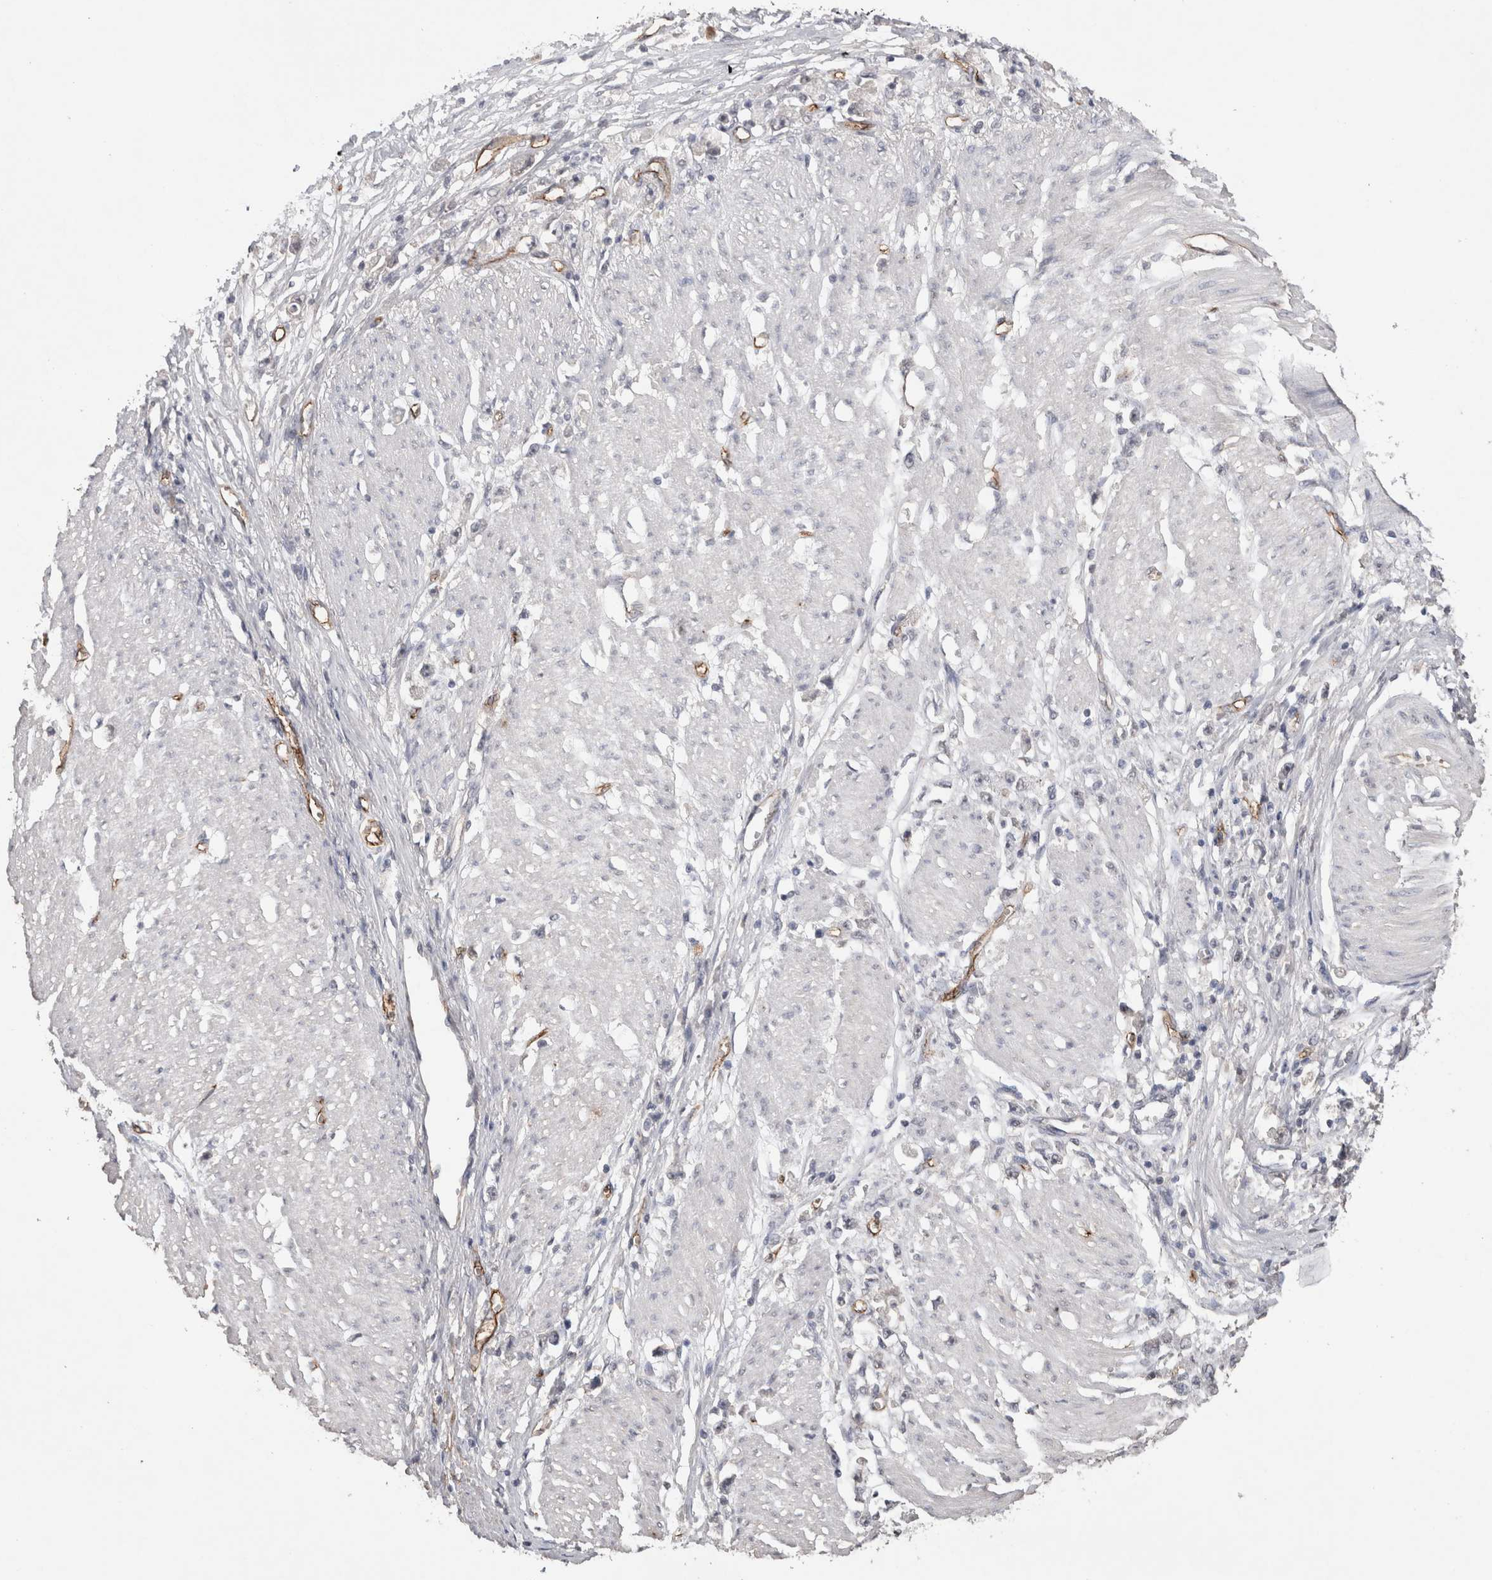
{"staining": {"intensity": "negative", "quantity": "none", "location": "none"}, "tissue": "stomach cancer", "cell_type": "Tumor cells", "image_type": "cancer", "snomed": [{"axis": "morphology", "description": "Adenocarcinoma, NOS"}, {"axis": "topography", "description": "Stomach"}], "caption": "There is no significant positivity in tumor cells of stomach cancer.", "gene": "CDH13", "patient": {"sex": "female", "age": 59}}